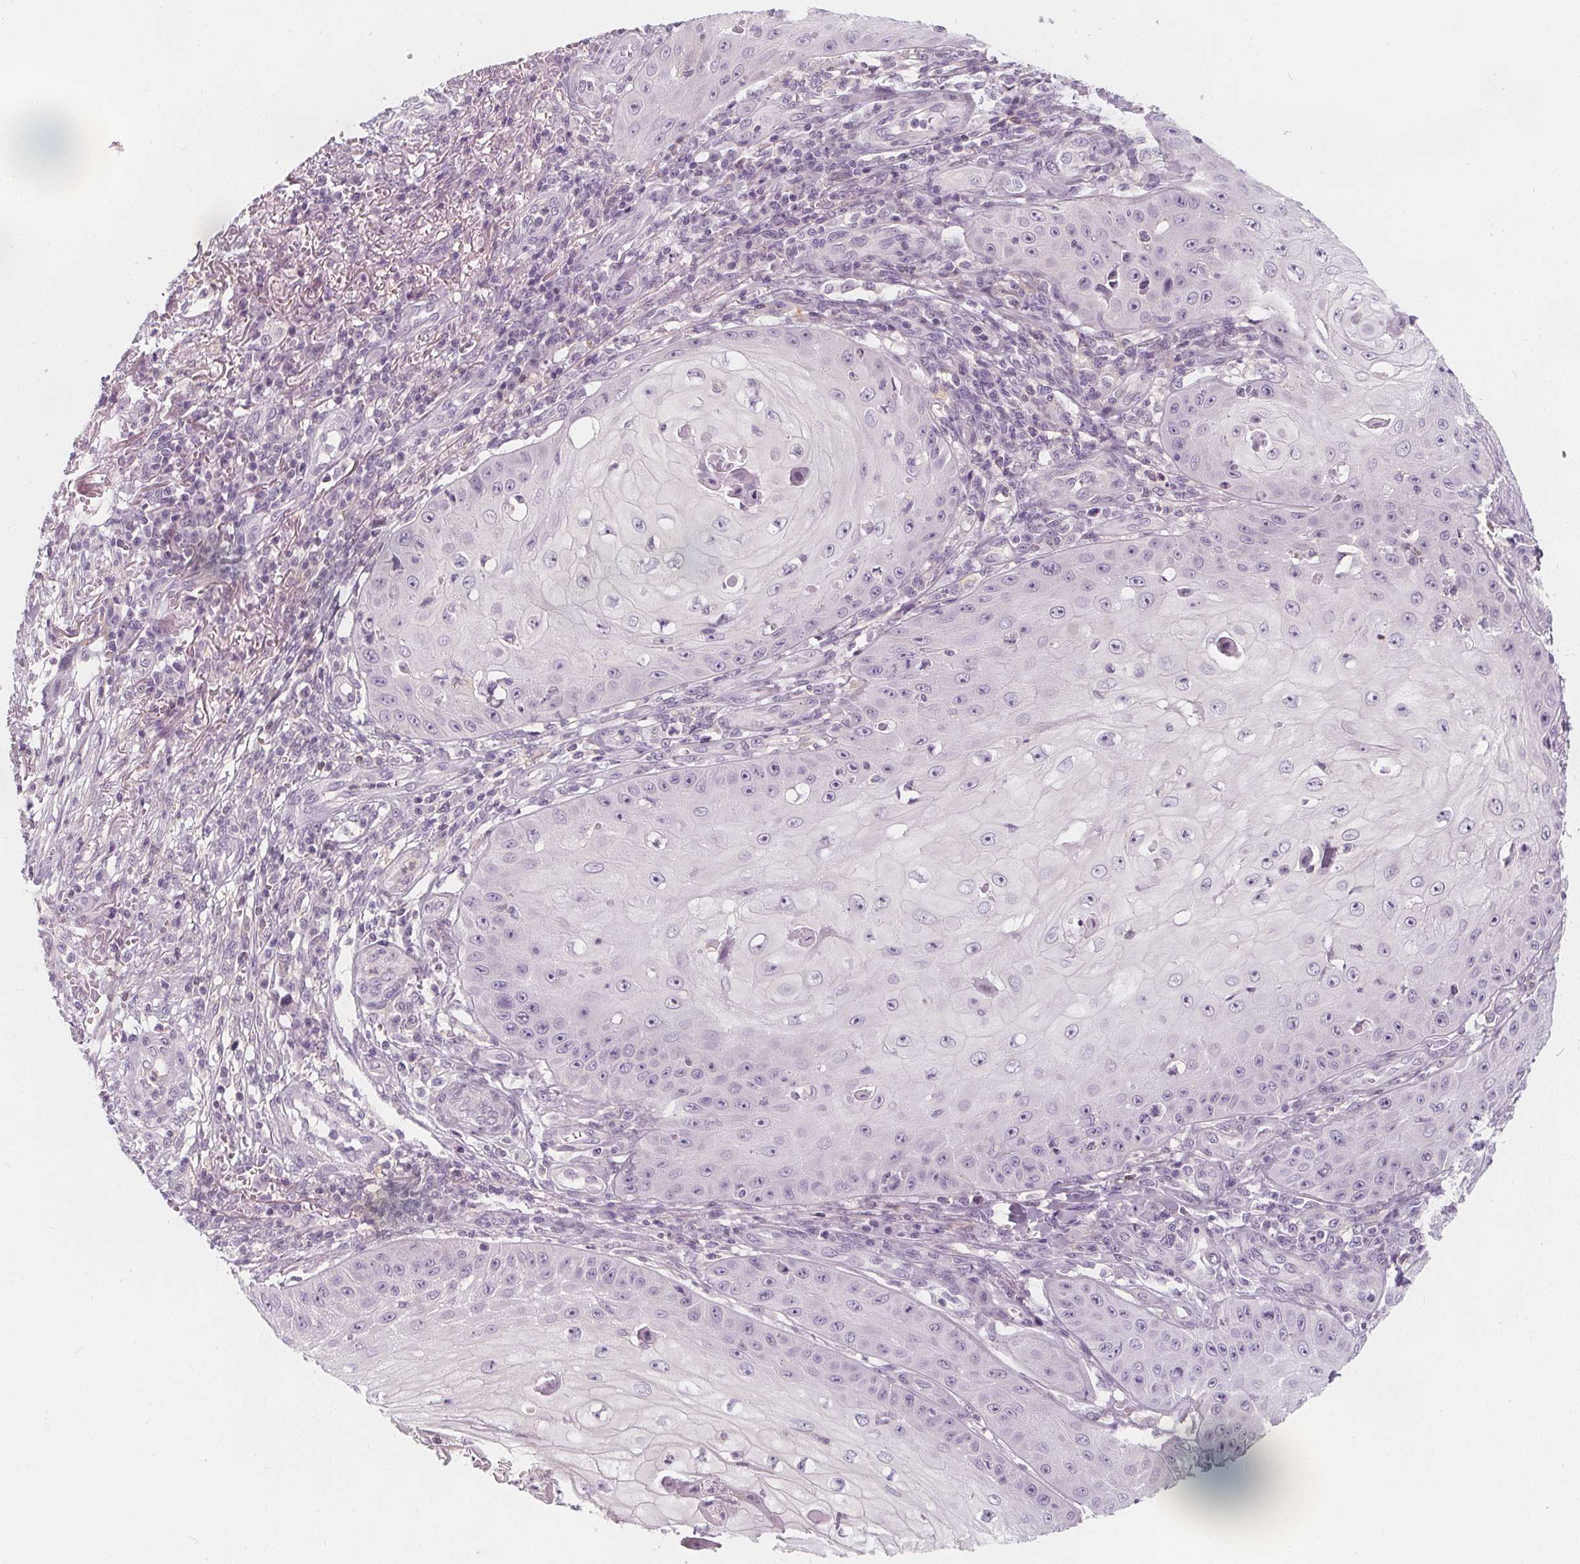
{"staining": {"intensity": "negative", "quantity": "none", "location": "none"}, "tissue": "skin cancer", "cell_type": "Tumor cells", "image_type": "cancer", "snomed": [{"axis": "morphology", "description": "Squamous cell carcinoma, NOS"}, {"axis": "topography", "description": "Skin"}], "caption": "A histopathology image of human skin squamous cell carcinoma is negative for staining in tumor cells.", "gene": "UGP2", "patient": {"sex": "male", "age": 70}}